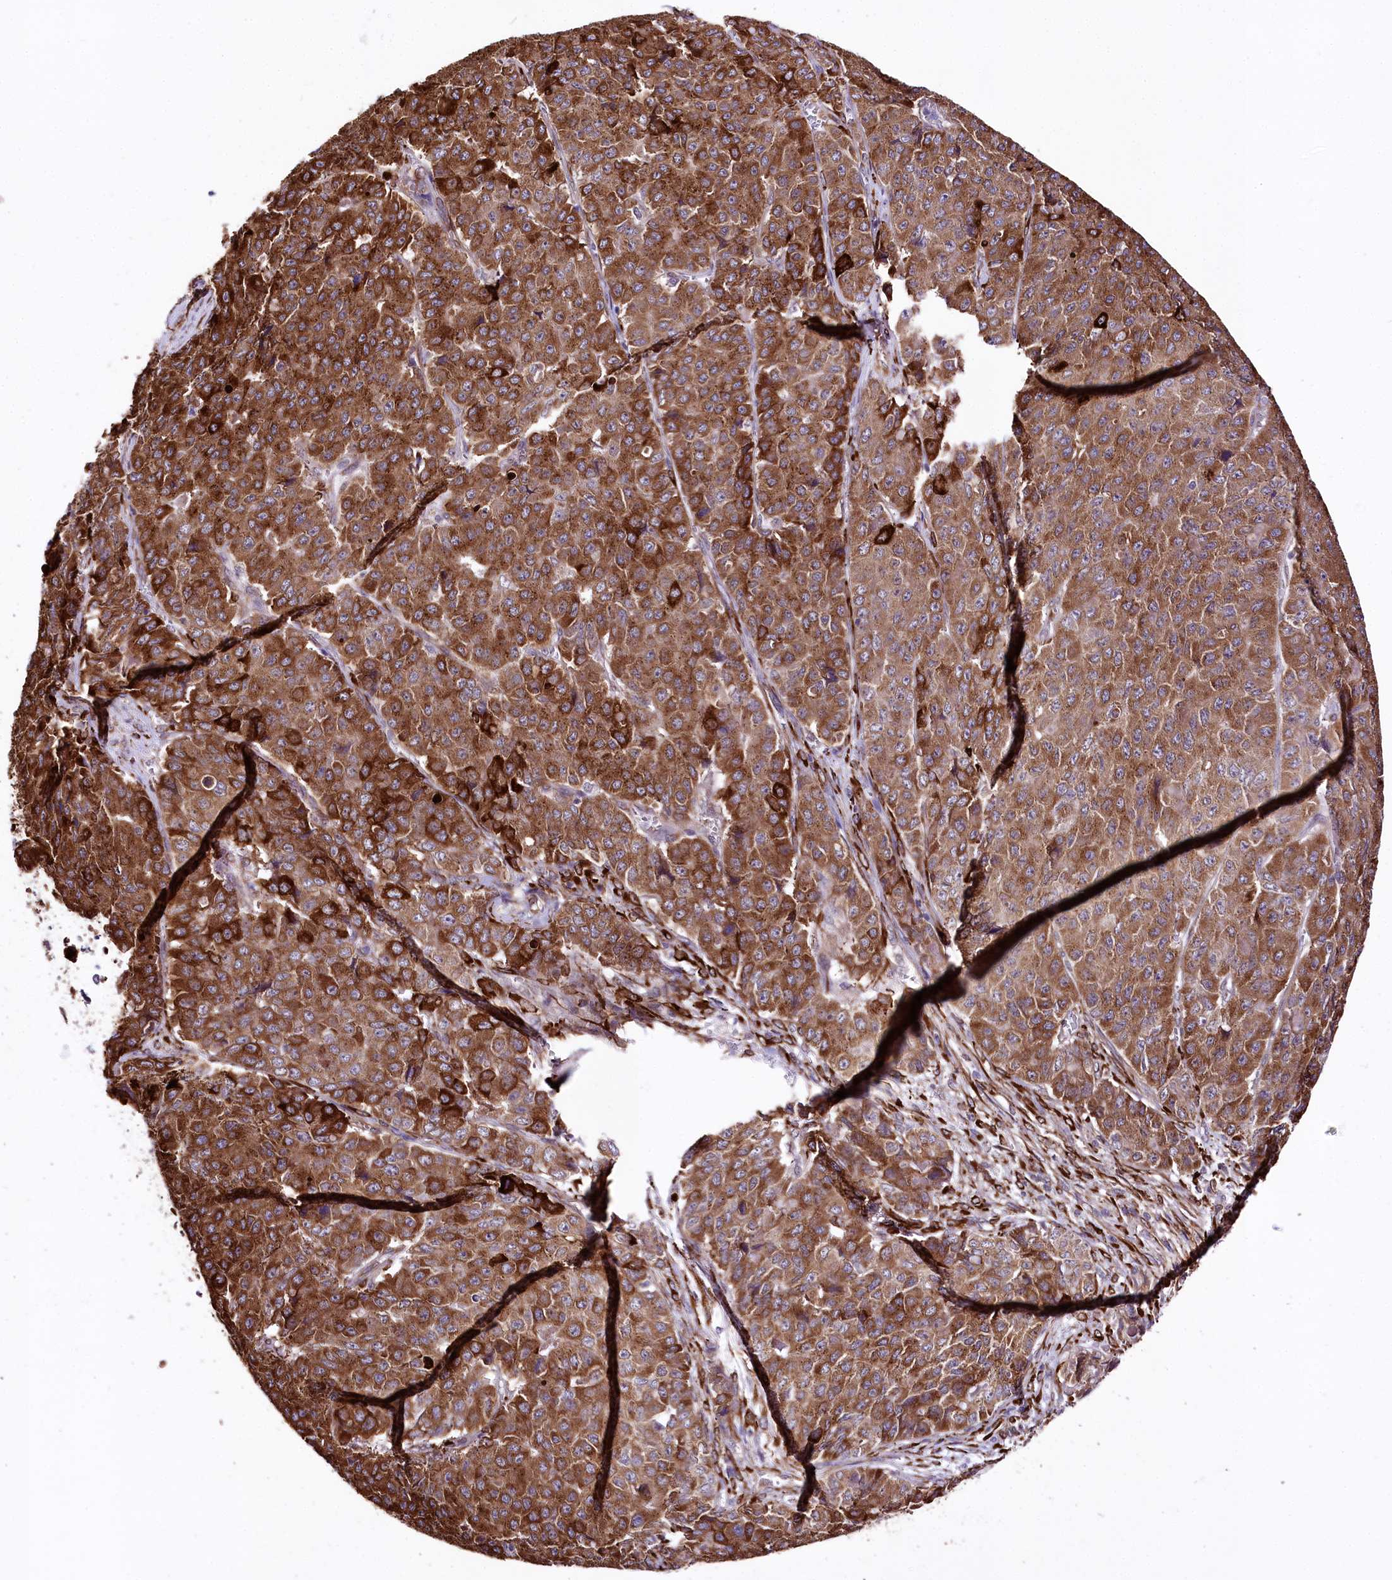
{"staining": {"intensity": "strong", "quantity": ">75%", "location": "cytoplasmic/membranous"}, "tissue": "pancreatic cancer", "cell_type": "Tumor cells", "image_type": "cancer", "snomed": [{"axis": "morphology", "description": "Adenocarcinoma, NOS"}, {"axis": "topography", "description": "Pancreas"}], "caption": "Brown immunohistochemical staining in adenocarcinoma (pancreatic) exhibits strong cytoplasmic/membranous positivity in approximately >75% of tumor cells.", "gene": "WWC1", "patient": {"sex": "male", "age": 50}}